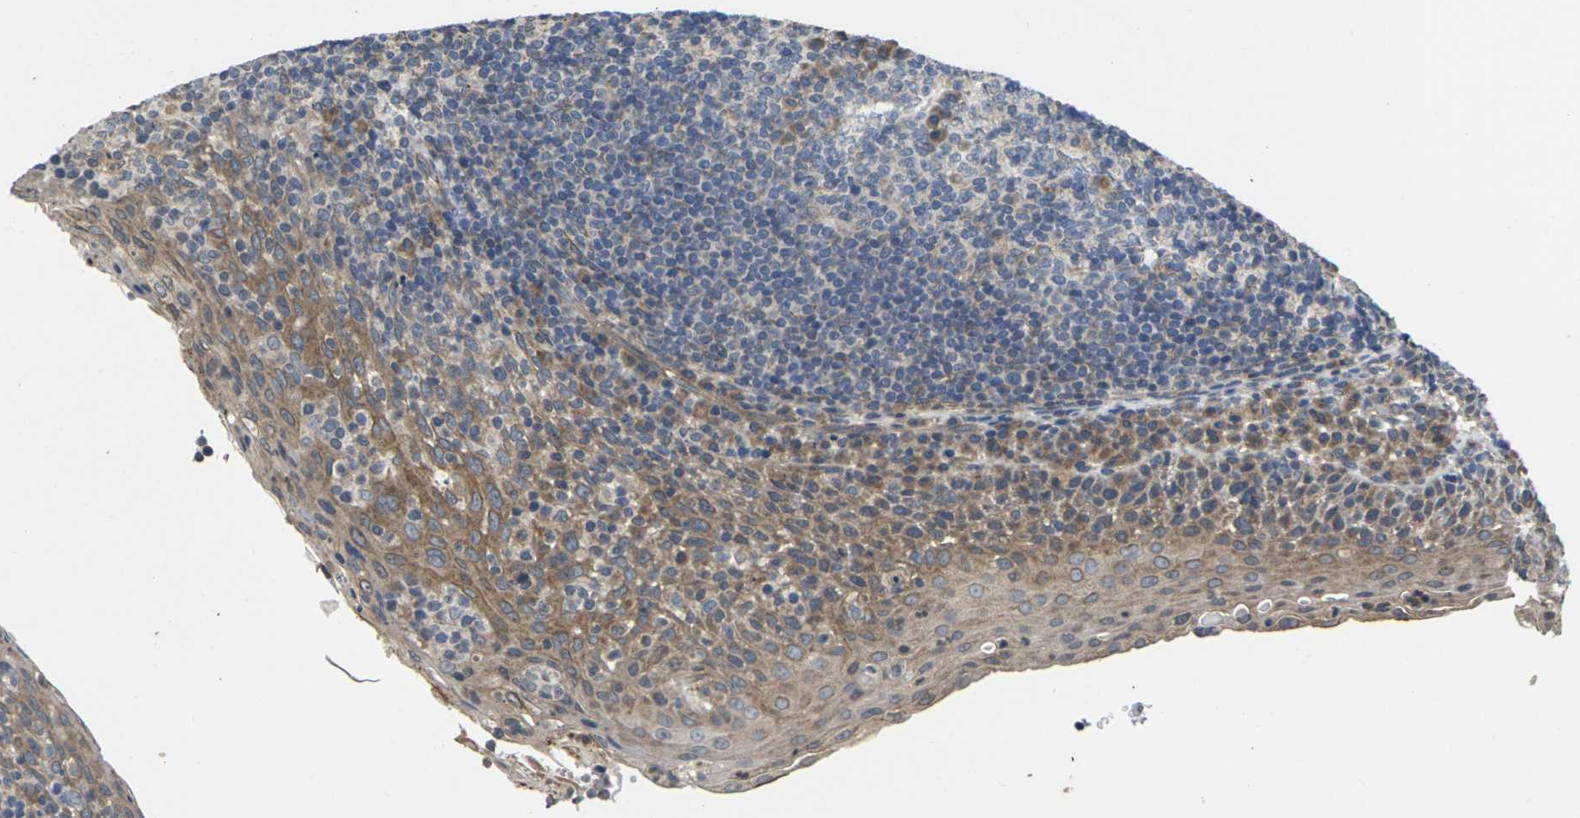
{"staining": {"intensity": "weak", "quantity": "<25%", "location": "cytoplasmic/membranous"}, "tissue": "tonsil", "cell_type": "Germinal center cells", "image_type": "normal", "snomed": [{"axis": "morphology", "description": "Normal tissue, NOS"}, {"axis": "topography", "description": "Tonsil"}], "caption": "A photomicrograph of human tonsil is negative for staining in germinal center cells. The staining was performed using DAB to visualize the protein expression in brown, while the nuclei were stained in blue with hematoxylin (Magnification: 20x).", "gene": "DKK2", "patient": {"sex": "male", "age": 17}}